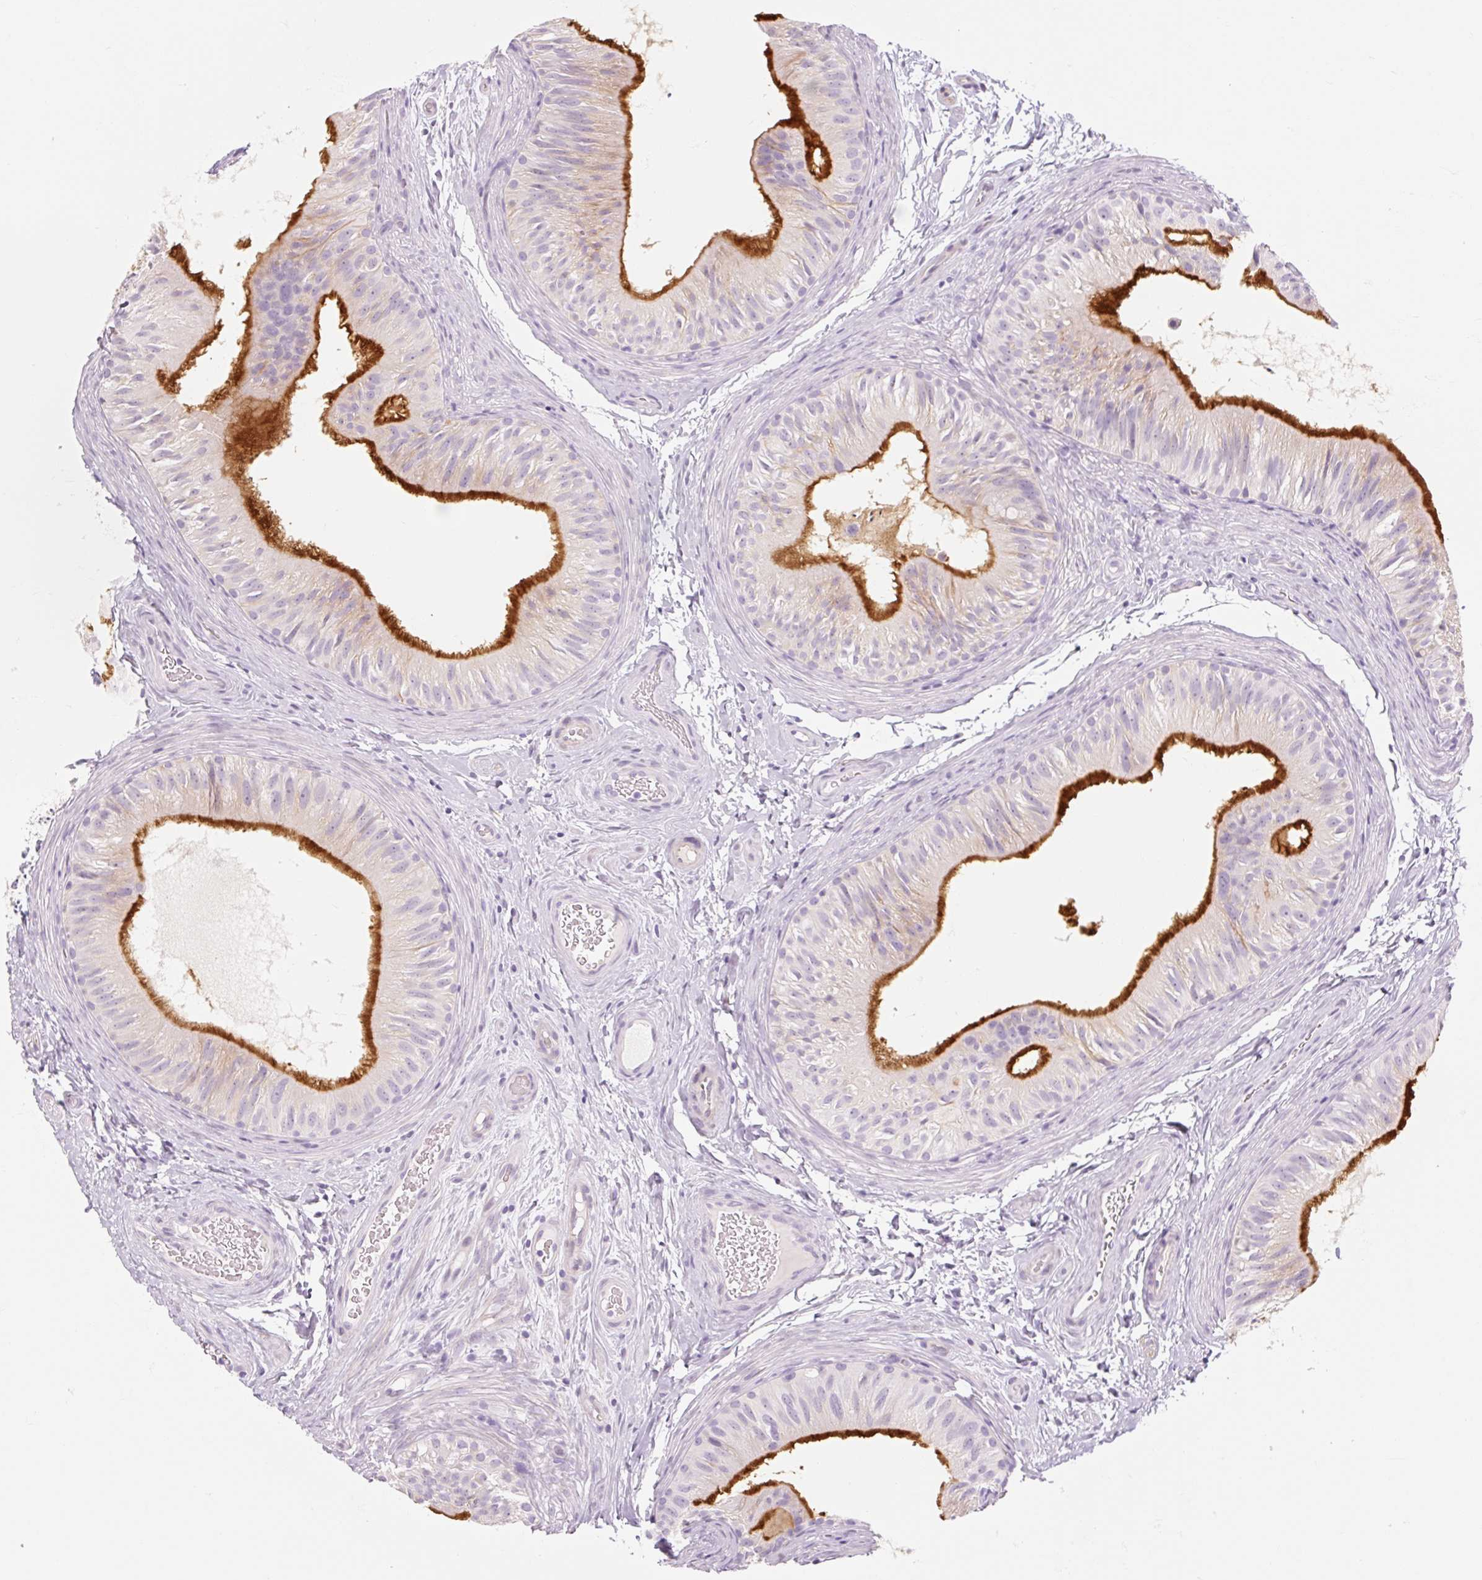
{"staining": {"intensity": "strong", "quantity": "<25%", "location": "cytoplasmic/membranous"}, "tissue": "epididymis", "cell_type": "Glandular cells", "image_type": "normal", "snomed": [{"axis": "morphology", "description": "Normal tissue, NOS"}, {"axis": "topography", "description": "Epididymis"}], "caption": "Brown immunohistochemical staining in benign human epididymis demonstrates strong cytoplasmic/membranous expression in approximately <25% of glandular cells. The staining is performed using DAB brown chromogen to label protein expression. The nuclei are counter-stained blue using hematoxylin.", "gene": "TAF1L", "patient": {"sex": "male", "age": 24}}